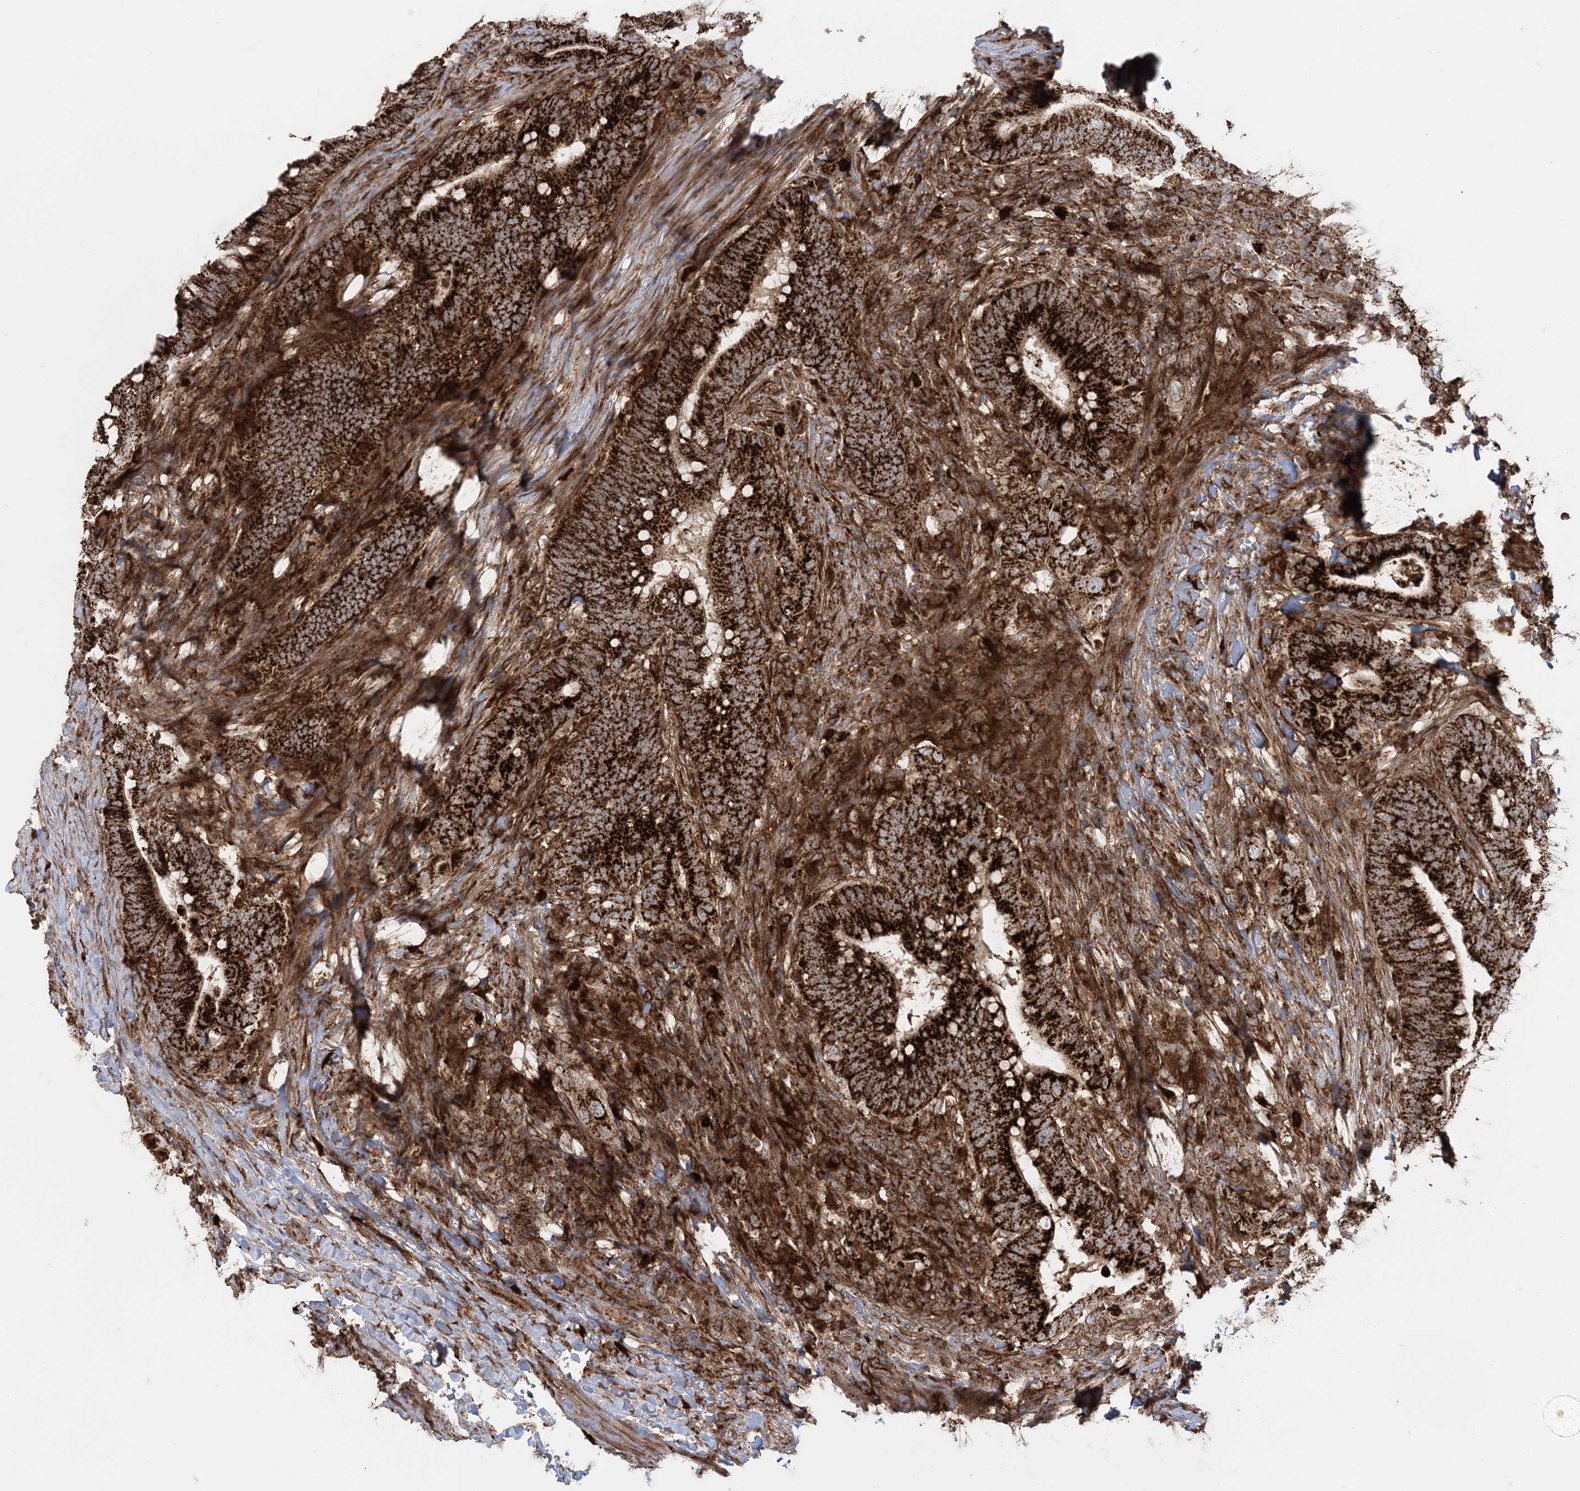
{"staining": {"intensity": "strong", "quantity": ">75%", "location": "cytoplasmic/membranous"}, "tissue": "colorectal cancer", "cell_type": "Tumor cells", "image_type": "cancer", "snomed": [{"axis": "morphology", "description": "Adenocarcinoma, NOS"}, {"axis": "topography", "description": "Colon"}], "caption": "This photomicrograph shows adenocarcinoma (colorectal) stained with IHC to label a protein in brown. The cytoplasmic/membranous of tumor cells show strong positivity for the protein. Nuclei are counter-stained blue.", "gene": "LRPPRC", "patient": {"sex": "female", "age": 66}}